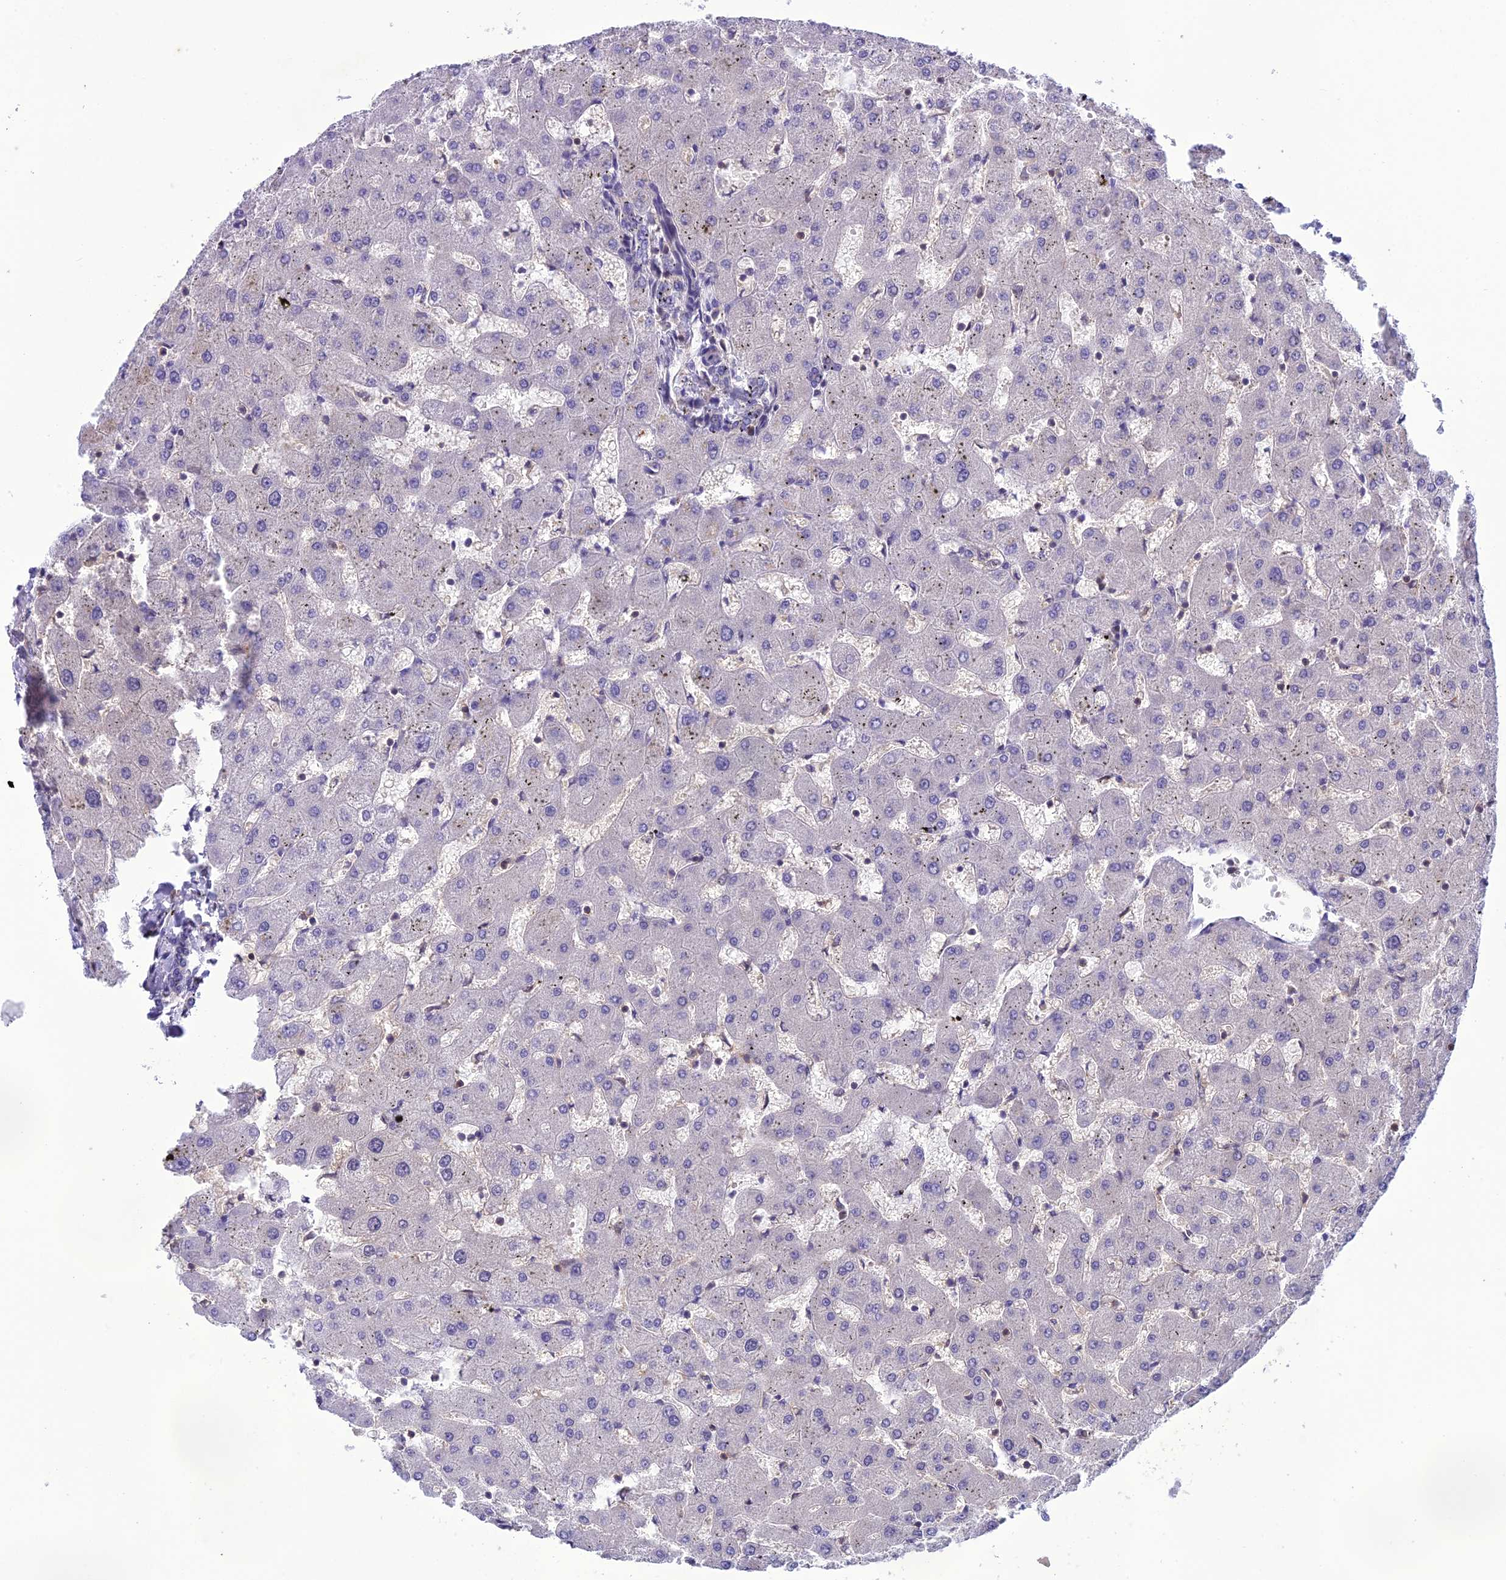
{"staining": {"intensity": "negative", "quantity": "none", "location": "none"}, "tissue": "liver", "cell_type": "Cholangiocytes", "image_type": "normal", "snomed": [{"axis": "morphology", "description": "Normal tissue, NOS"}, {"axis": "topography", "description": "Liver"}], "caption": "Unremarkable liver was stained to show a protein in brown. There is no significant positivity in cholangiocytes. The staining is performed using DAB (3,3'-diaminobenzidine) brown chromogen with nuclei counter-stained in using hematoxylin.", "gene": "GDF6", "patient": {"sex": "female", "age": 63}}